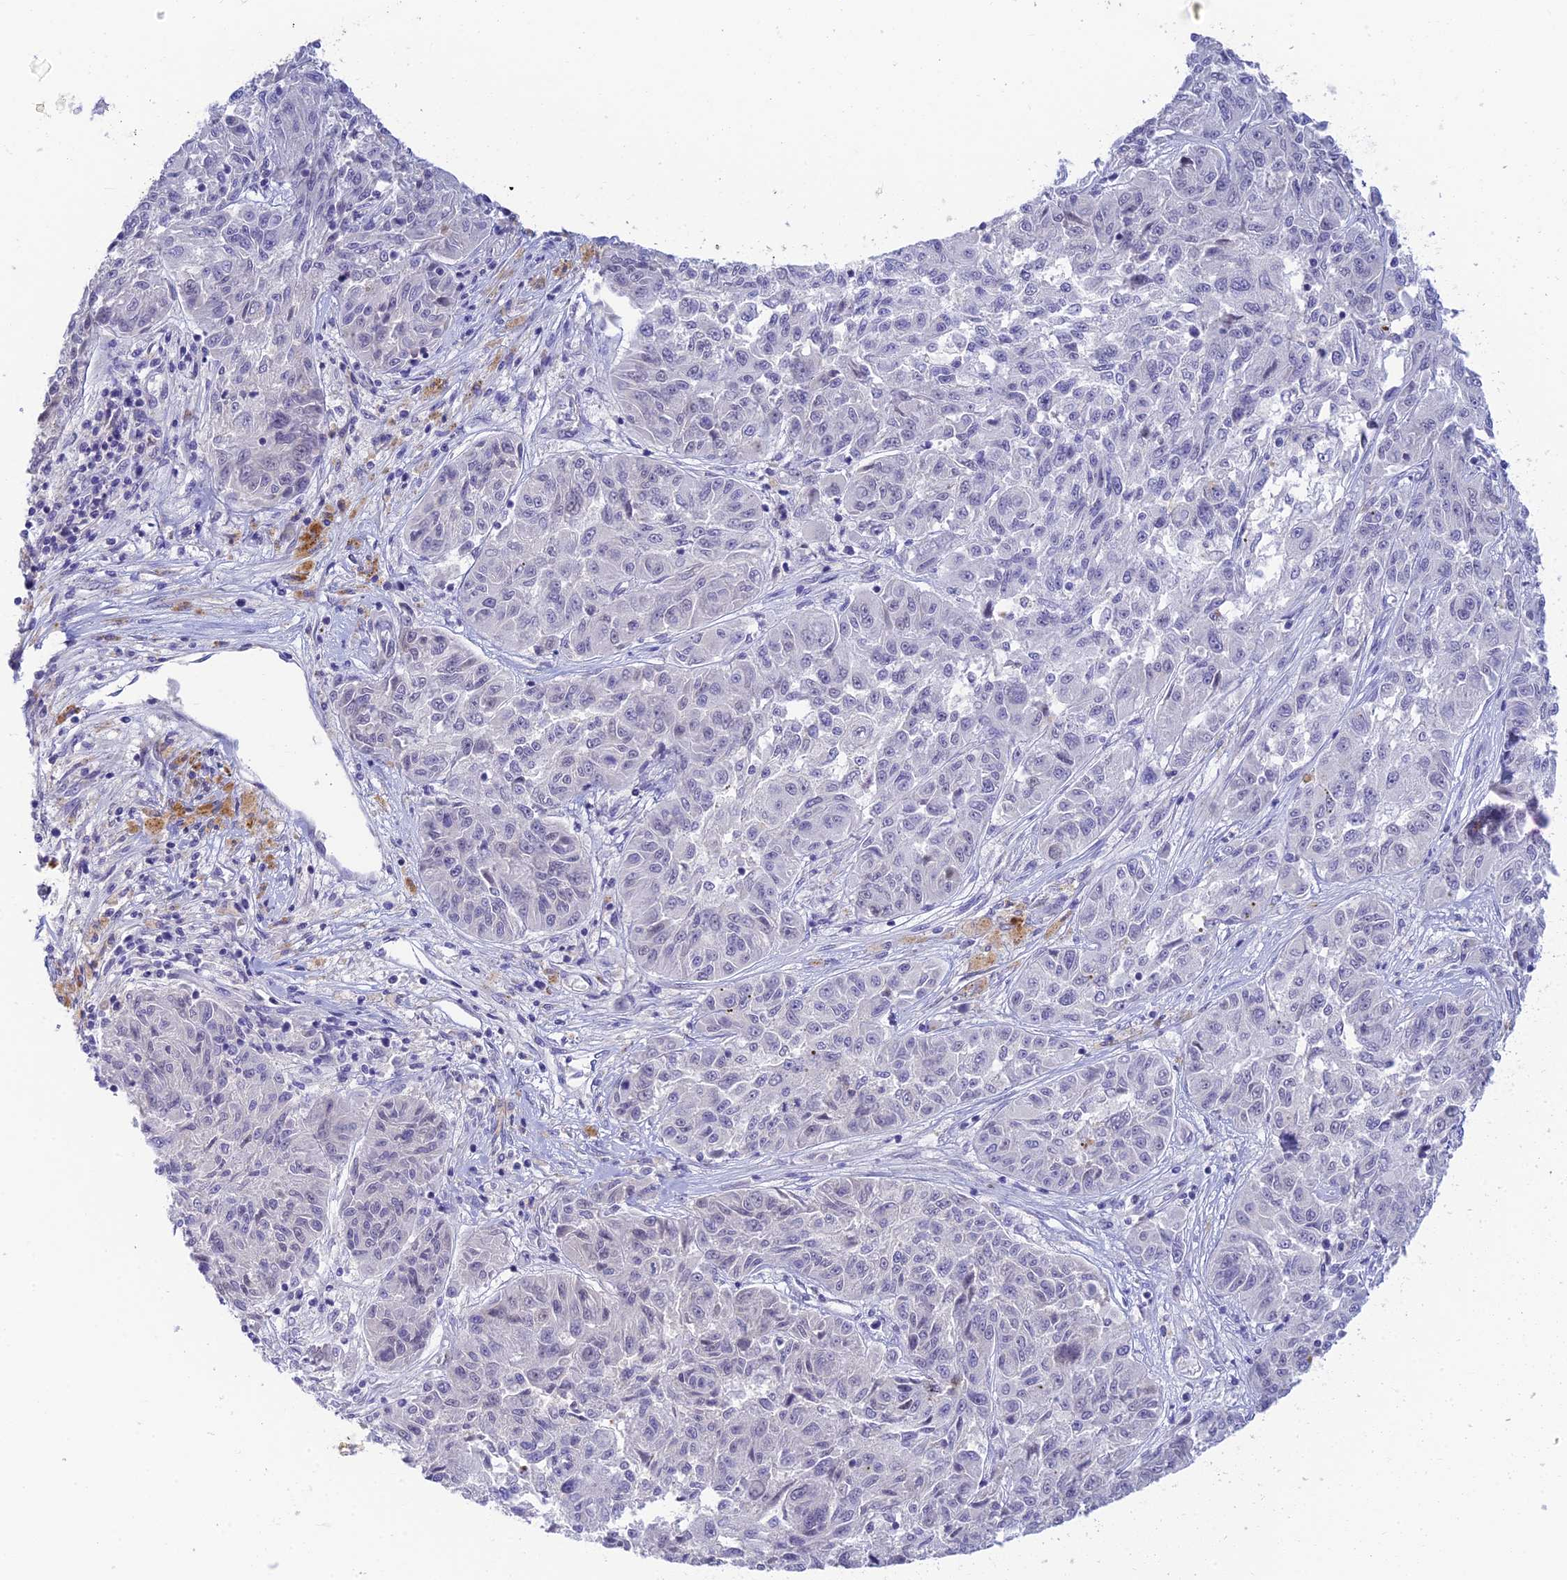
{"staining": {"intensity": "negative", "quantity": "none", "location": "none"}, "tissue": "melanoma", "cell_type": "Tumor cells", "image_type": "cancer", "snomed": [{"axis": "morphology", "description": "Malignant melanoma, NOS"}, {"axis": "topography", "description": "Skin"}], "caption": "This photomicrograph is of melanoma stained with immunohistochemistry (IHC) to label a protein in brown with the nuclei are counter-stained blue. There is no positivity in tumor cells.", "gene": "INTS13", "patient": {"sex": "male", "age": 53}}